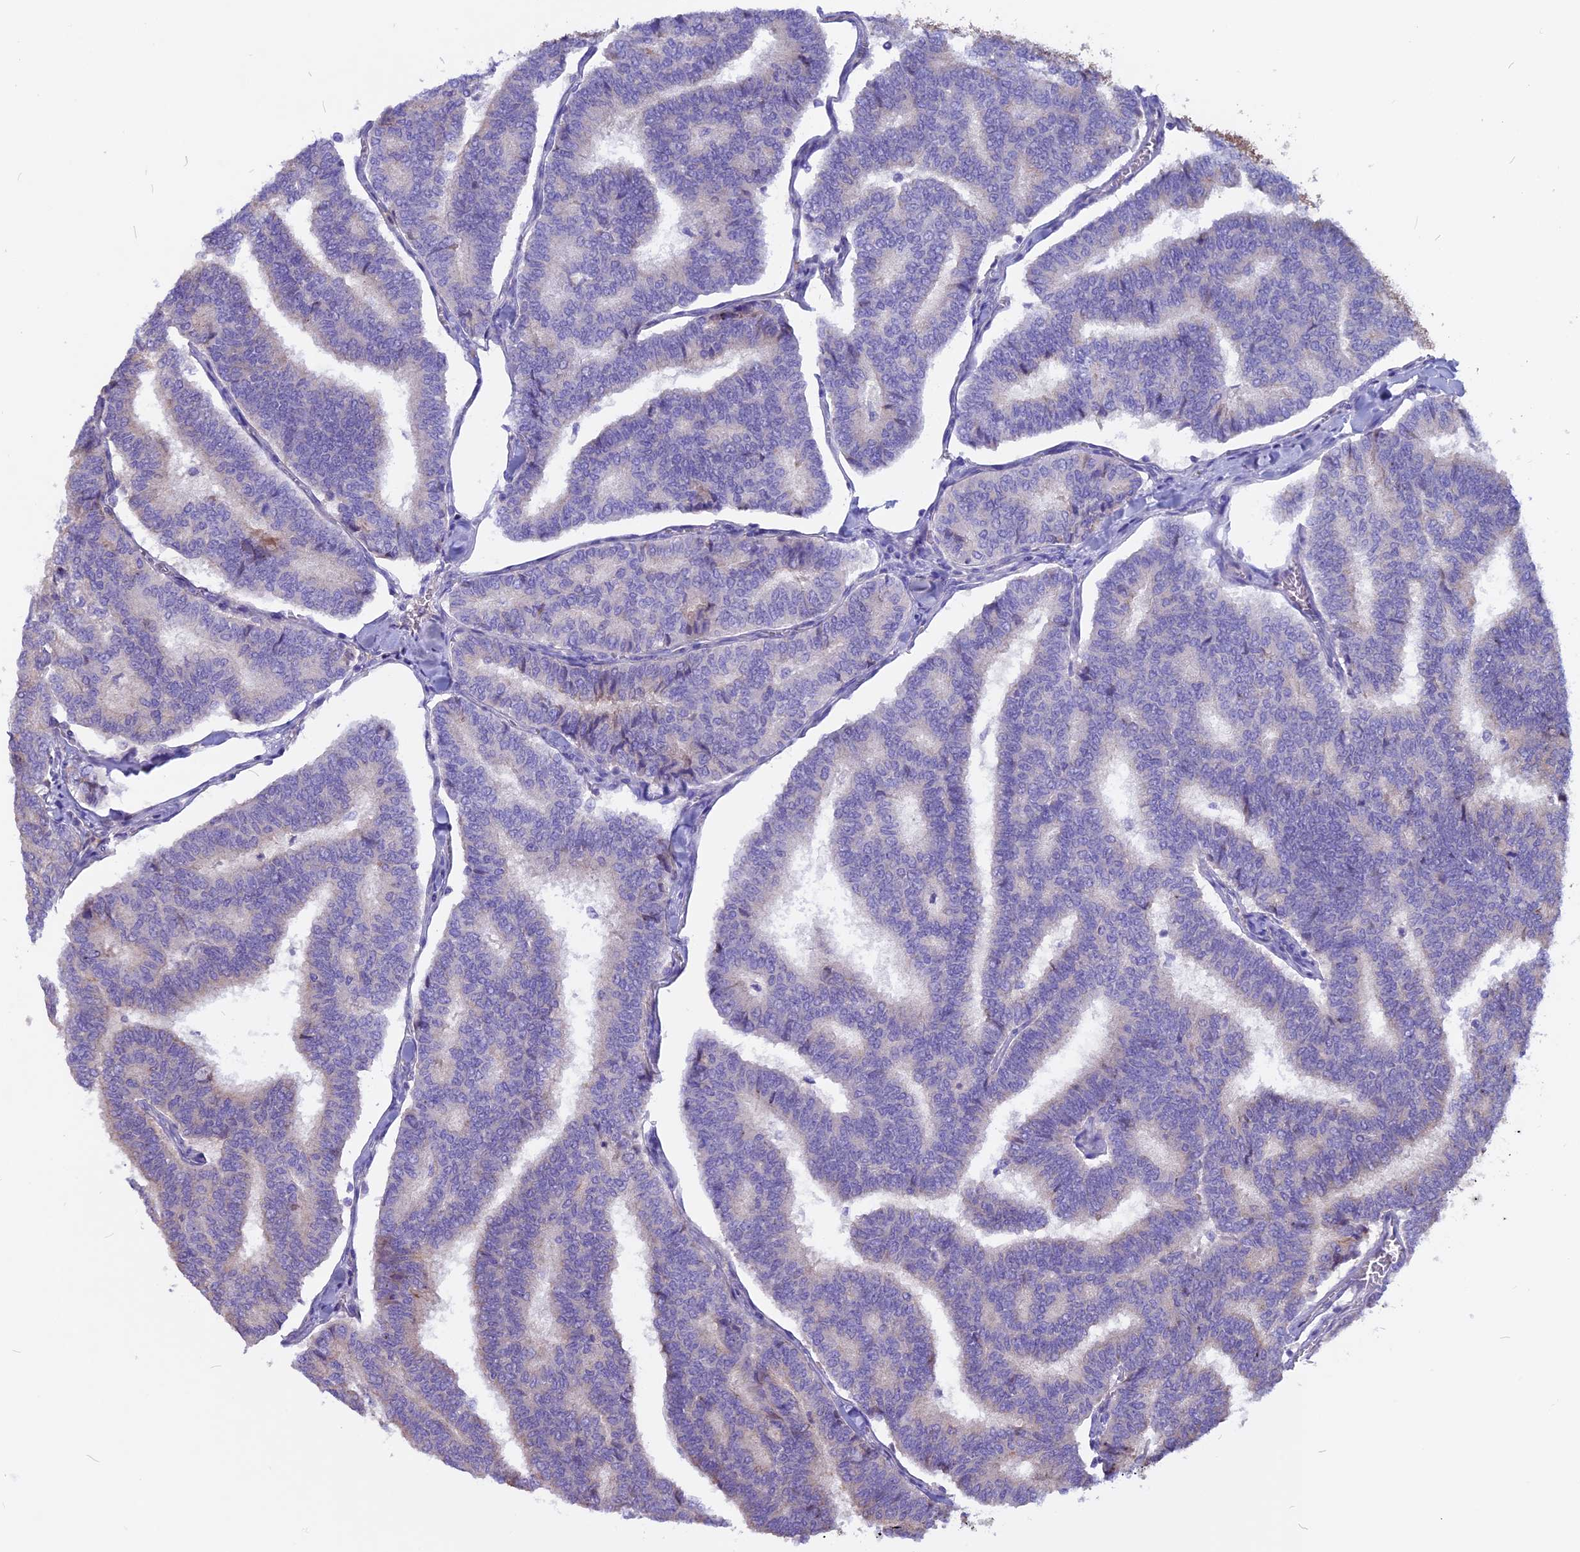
{"staining": {"intensity": "negative", "quantity": "none", "location": "none"}, "tissue": "thyroid cancer", "cell_type": "Tumor cells", "image_type": "cancer", "snomed": [{"axis": "morphology", "description": "Papillary adenocarcinoma, NOS"}, {"axis": "topography", "description": "Thyroid gland"}], "caption": "This is a micrograph of immunohistochemistry staining of thyroid cancer, which shows no staining in tumor cells. The staining was performed using DAB (3,3'-diaminobenzidine) to visualize the protein expression in brown, while the nuclei were stained in blue with hematoxylin (Magnification: 20x).", "gene": "ANO3", "patient": {"sex": "female", "age": 35}}